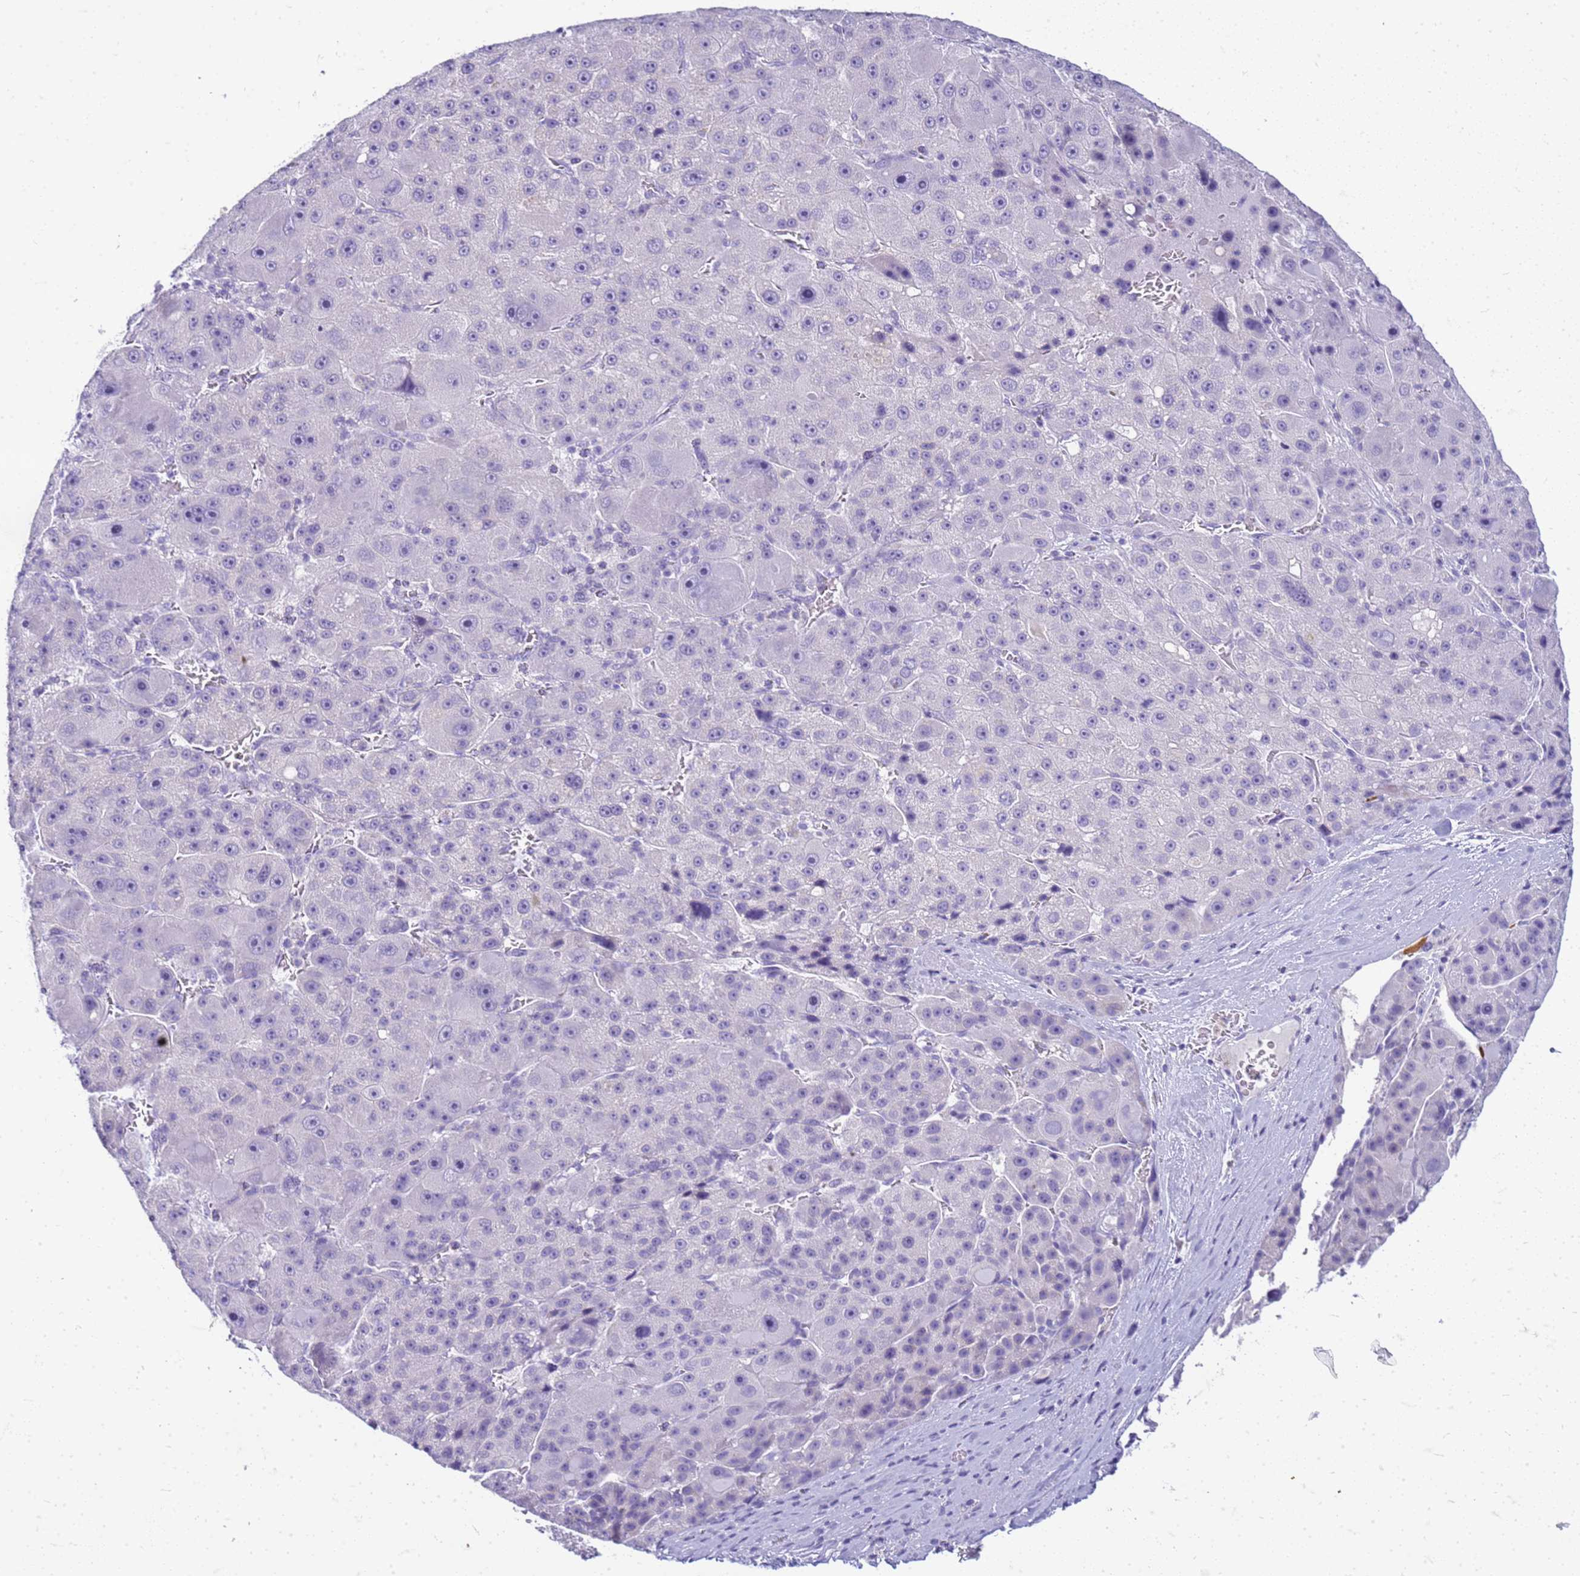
{"staining": {"intensity": "negative", "quantity": "none", "location": "none"}, "tissue": "liver cancer", "cell_type": "Tumor cells", "image_type": "cancer", "snomed": [{"axis": "morphology", "description": "Carcinoma, Hepatocellular, NOS"}, {"axis": "topography", "description": "Liver"}], "caption": "Immunohistochemistry (IHC) of human liver hepatocellular carcinoma displays no staining in tumor cells.", "gene": "CFAP100", "patient": {"sex": "male", "age": 76}}